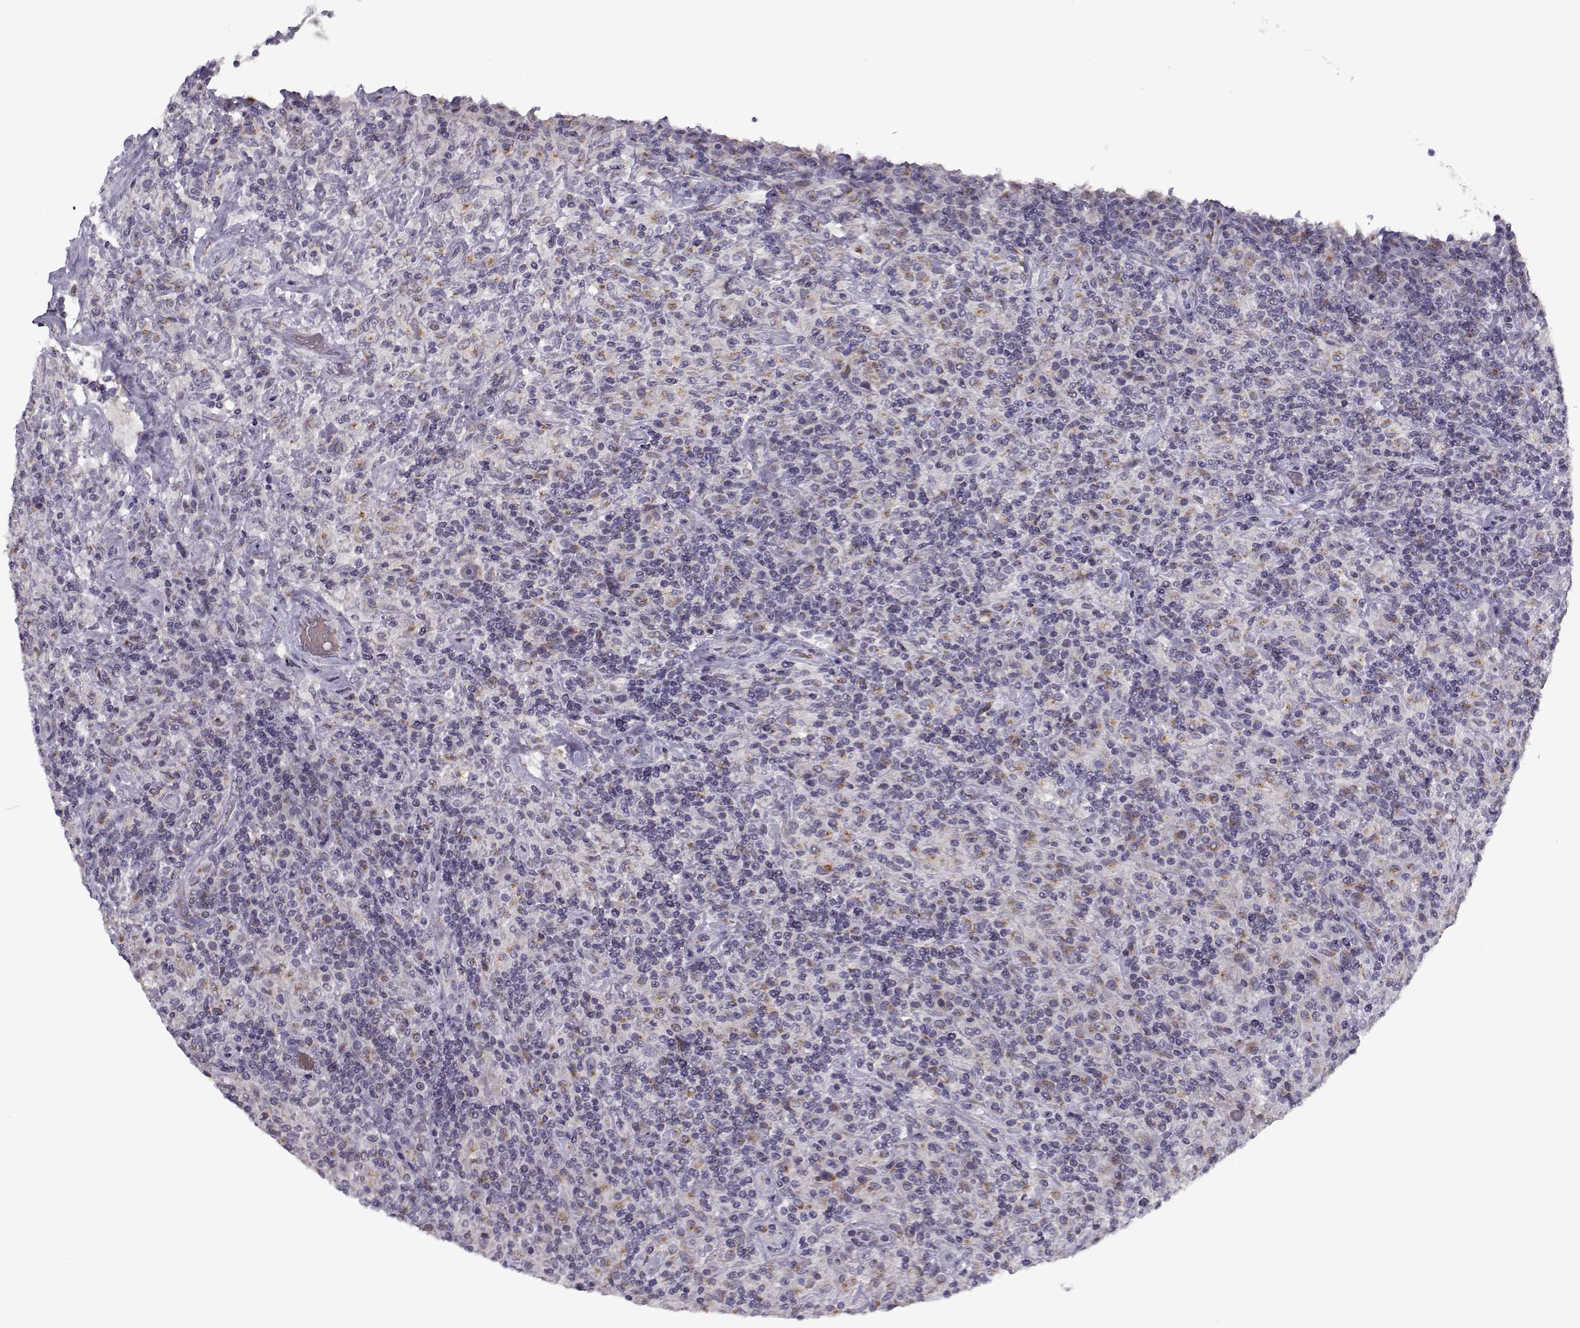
{"staining": {"intensity": "weak", "quantity": ">75%", "location": "cytoplasmic/membranous"}, "tissue": "lymphoma", "cell_type": "Tumor cells", "image_type": "cancer", "snomed": [{"axis": "morphology", "description": "Hodgkin's disease, NOS"}, {"axis": "topography", "description": "Lymph node"}], "caption": "Immunohistochemistry histopathology image of human lymphoma stained for a protein (brown), which reveals low levels of weak cytoplasmic/membranous staining in about >75% of tumor cells.", "gene": "SLC4A5", "patient": {"sex": "male", "age": 70}}